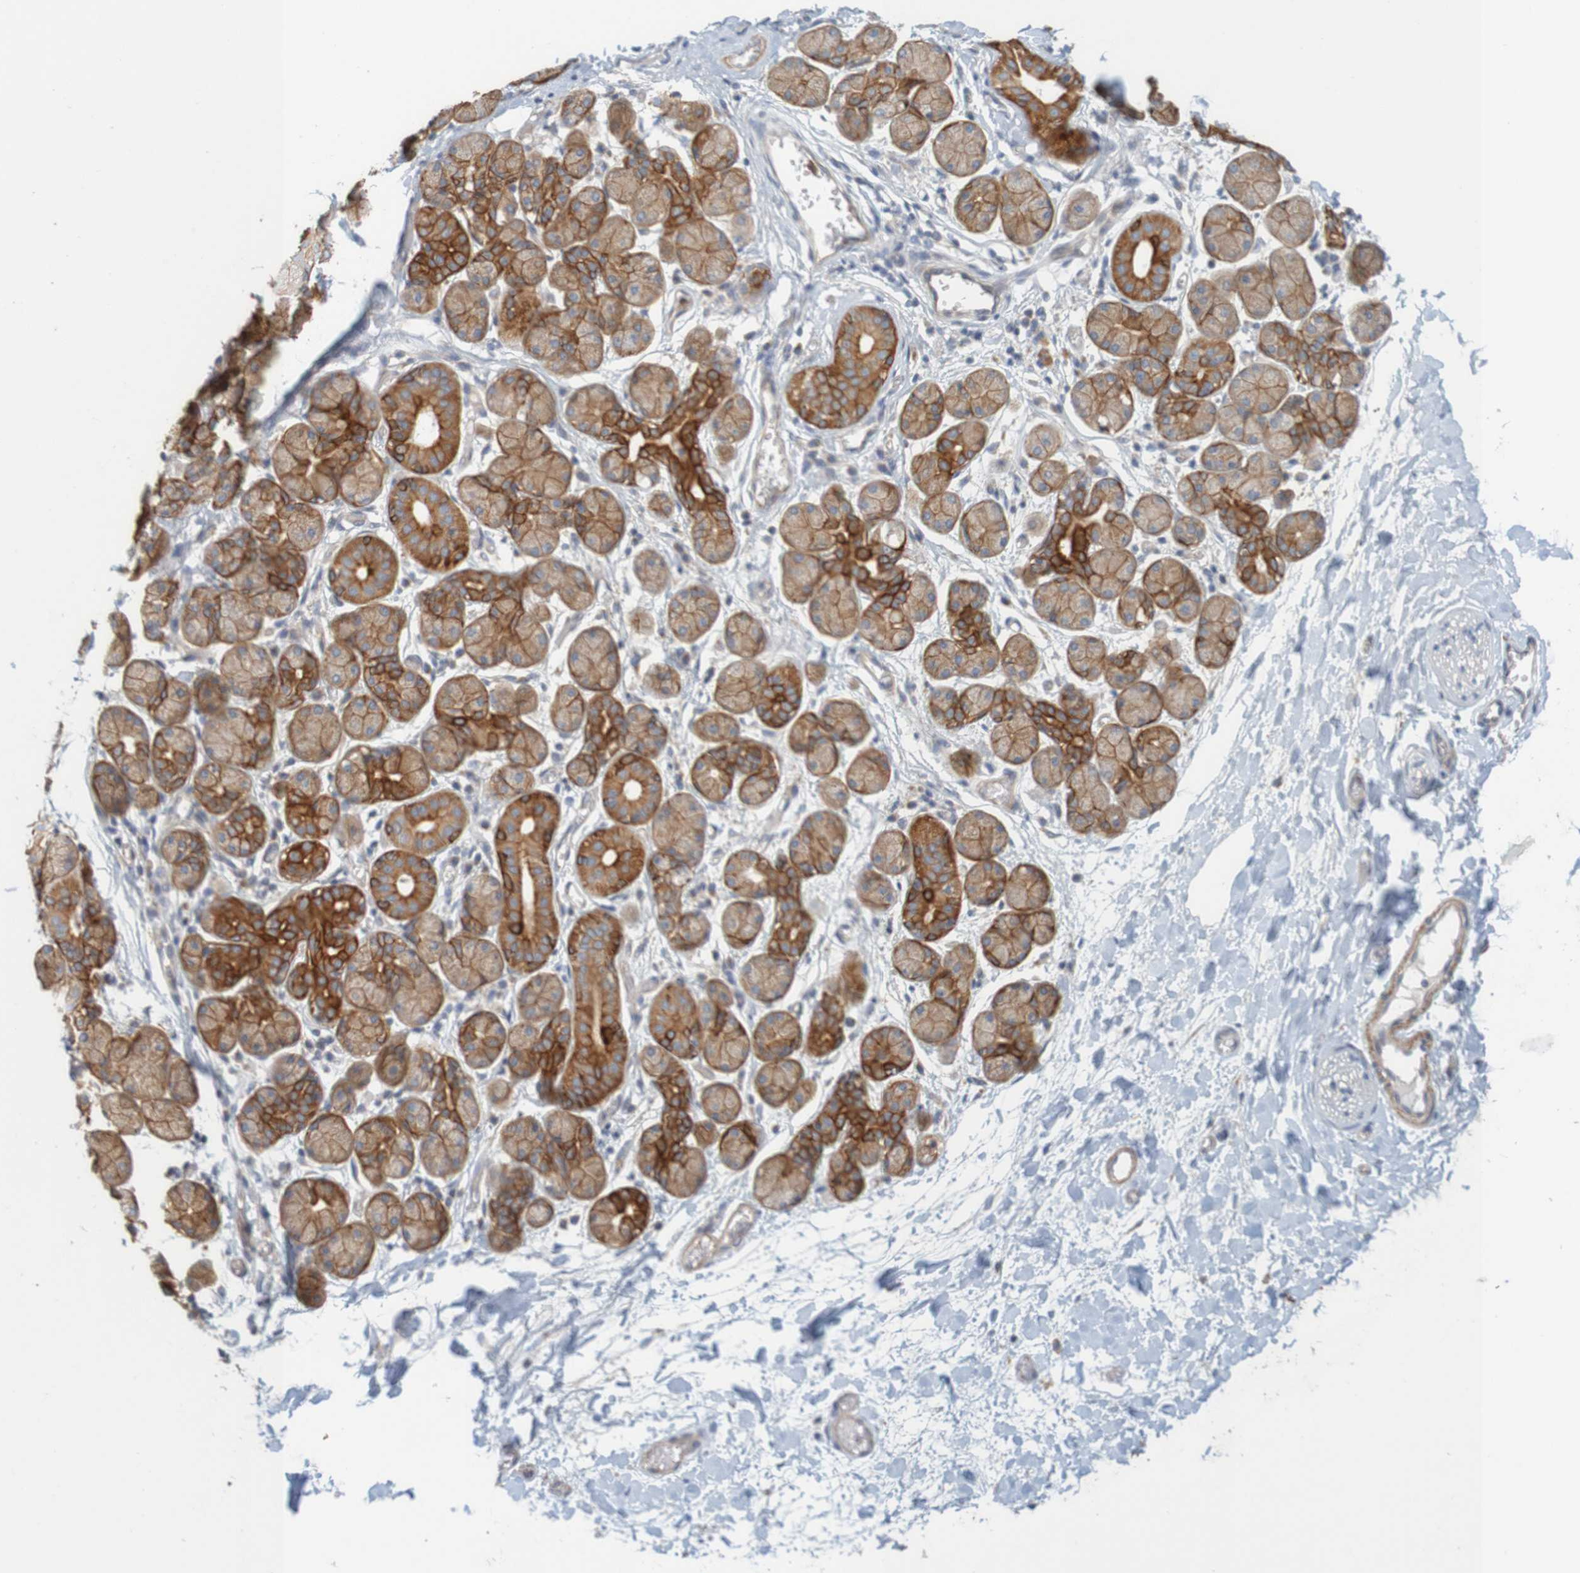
{"staining": {"intensity": "moderate", "quantity": ">75%", "location": "cytoplasmic/membranous"}, "tissue": "salivary gland", "cell_type": "Glandular cells", "image_type": "normal", "snomed": [{"axis": "morphology", "description": "Normal tissue, NOS"}, {"axis": "topography", "description": "Salivary gland"}], "caption": "Immunohistochemistry photomicrograph of benign salivary gland: salivary gland stained using IHC exhibits medium levels of moderate protein expression localized specifically in the cytoplasmic/membranous of glandular cells, appearing as a cytoplasmic/membranous brown color.", "gene": "KRT23", "patient": {"sex": "female", "age": 24}}